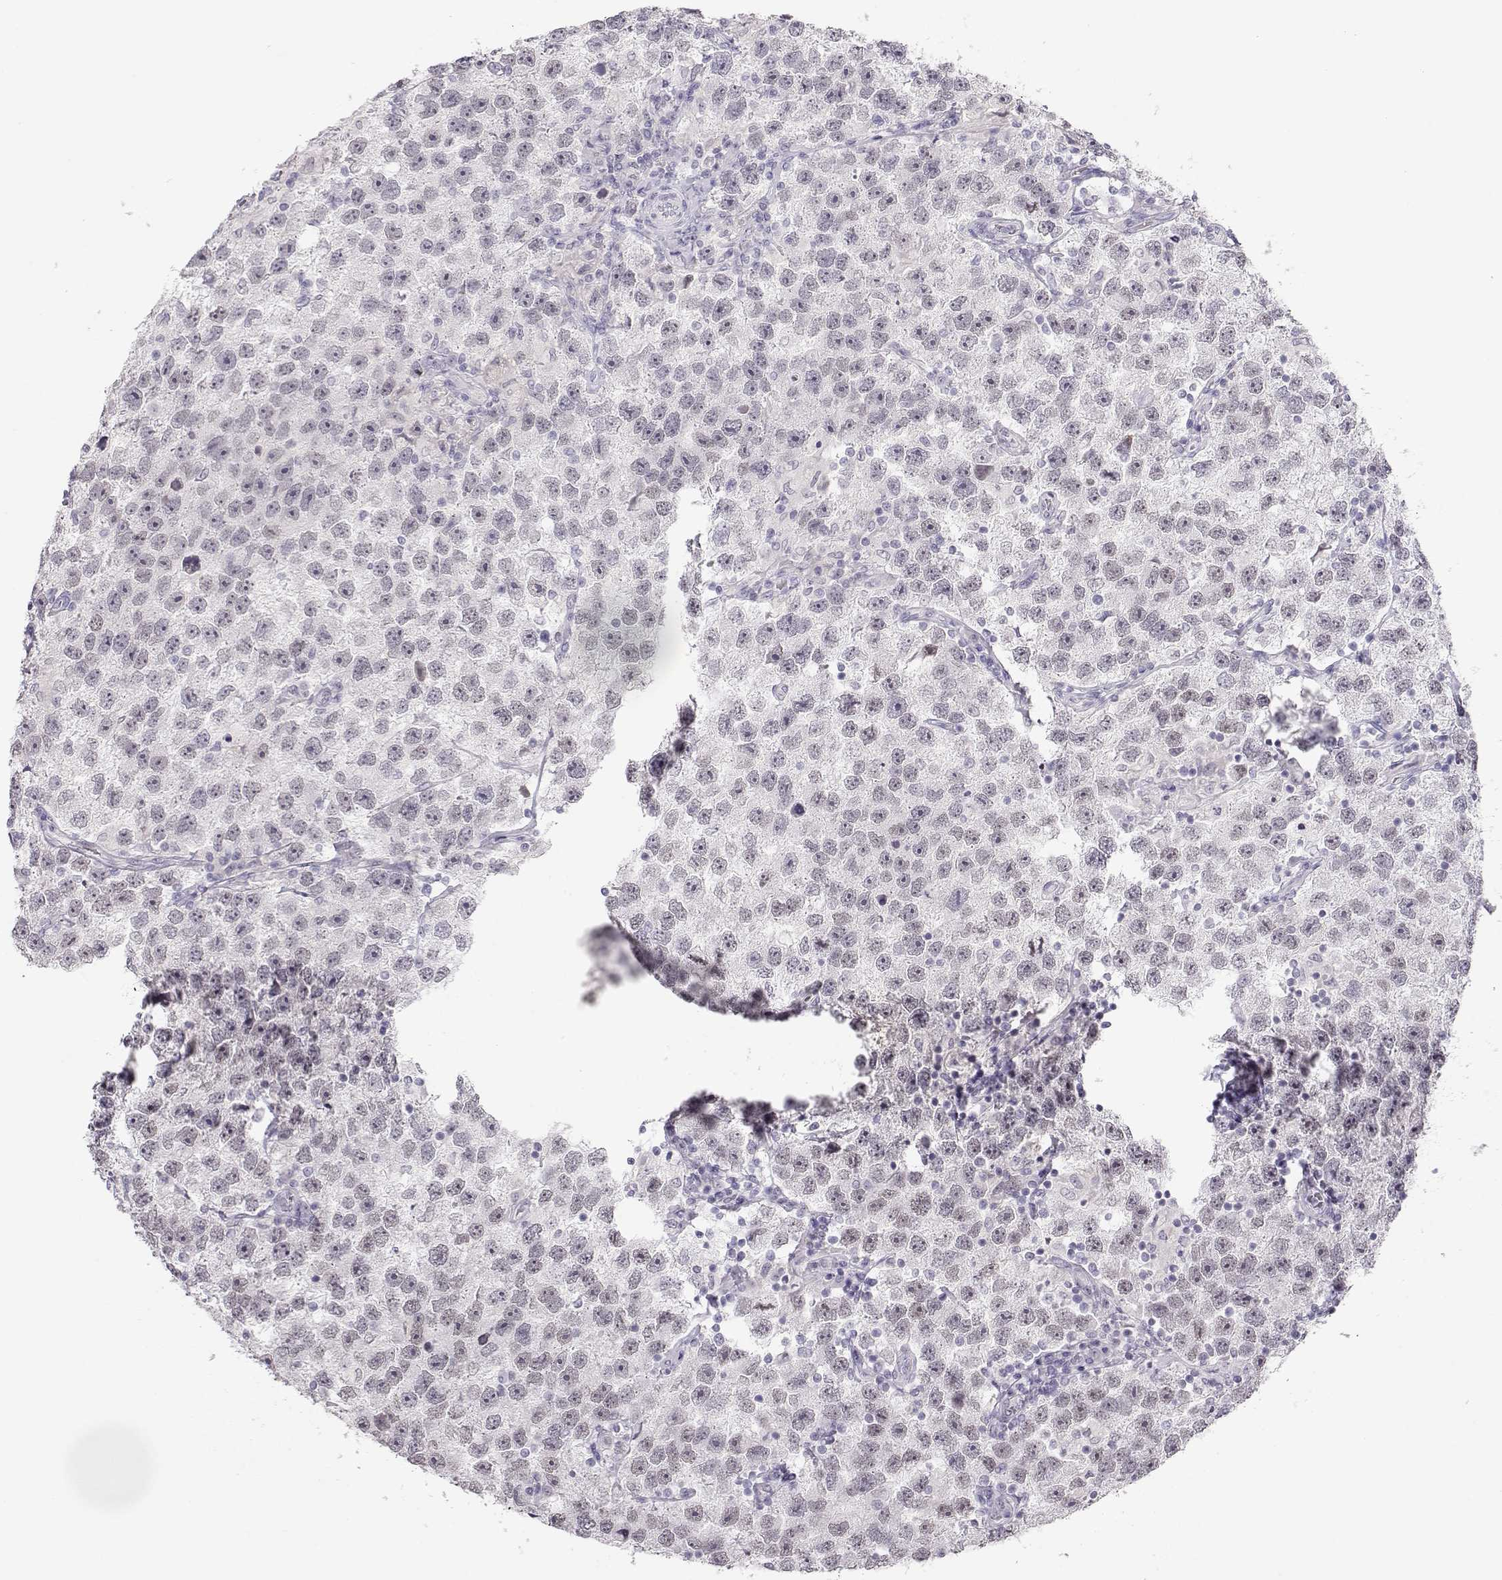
{"staining": {"intensity": "negative", "quantity": "none", "location": "none"}, "tissue": "testis cancer", "cell_type": "Tumor cells", "image_type": "cancer", "snomed": [{"axis": "morphology", "description": "Seminoma, NOS"}, {"axis": "topography", "description": "Testis"}], "caption": "DAB (3,3'-diaminobenzidine) immunohistochemical staining of seminoma (testis) shows no significant positivity in tumor cells. (Stains: DAB IHC with hematoxylin counter stain, Microscopy: brightfield microscopy at high magnification).", "gene": "IMPG1", "patient": {"sex": "male", "age": 26}}